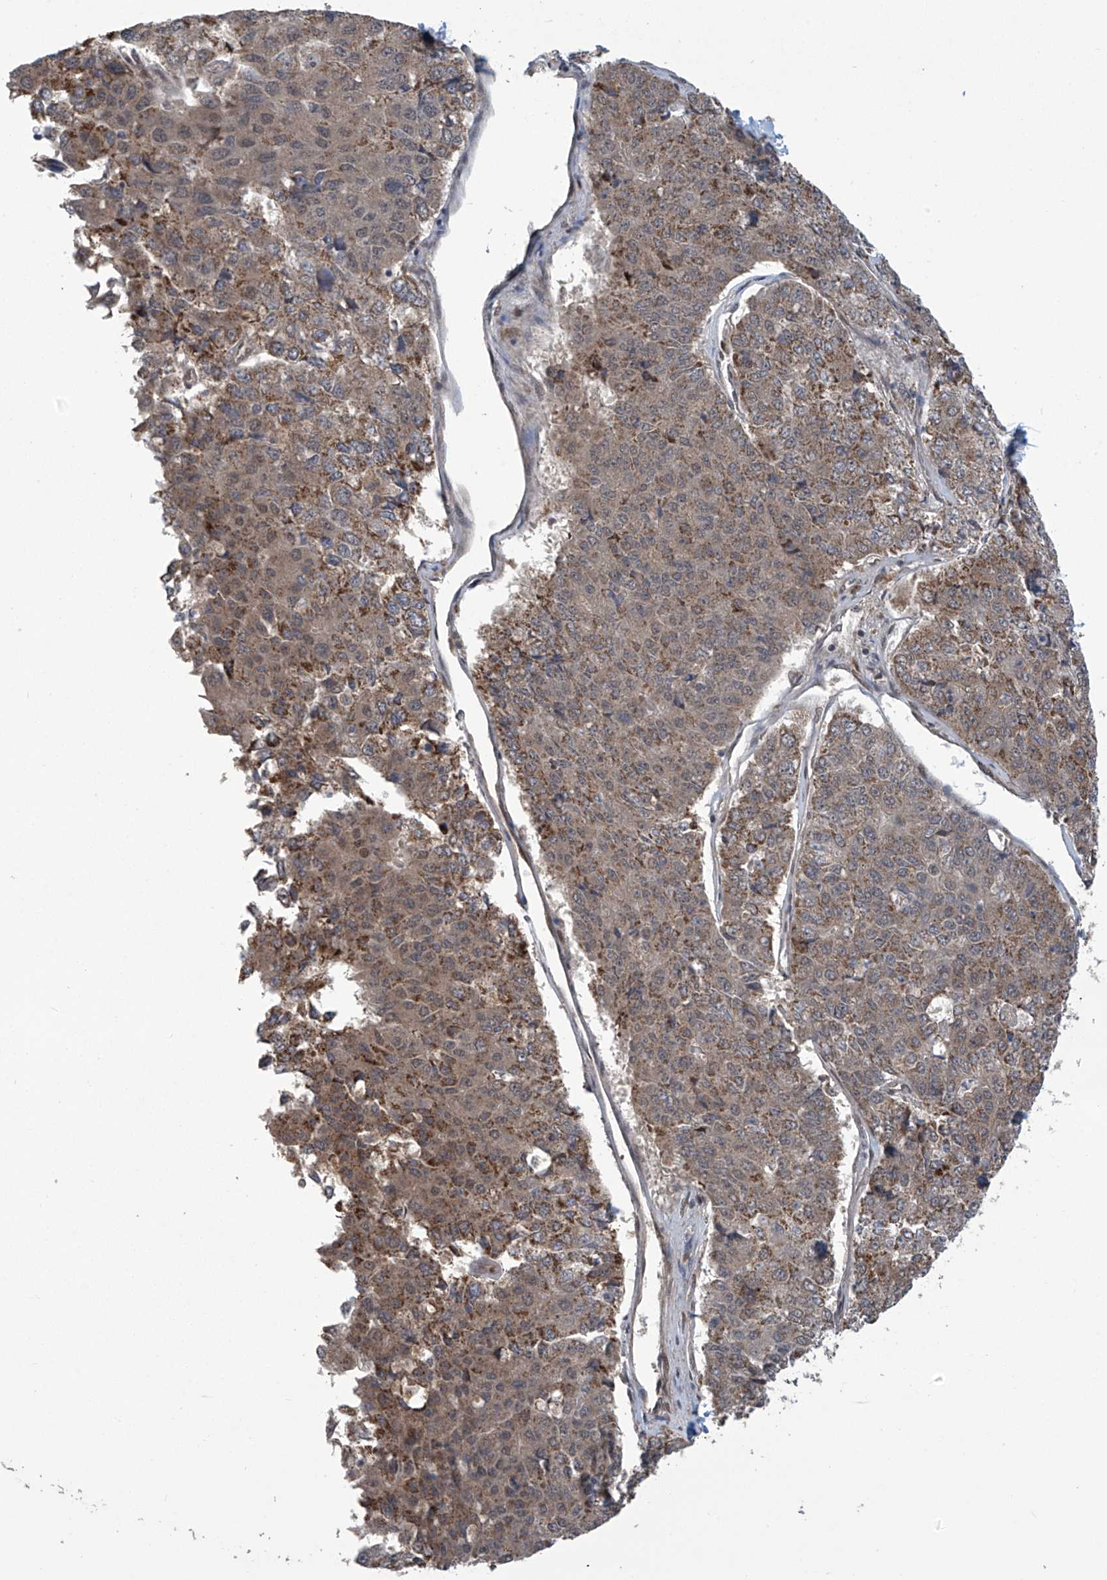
{"staining": {"intensity": "moderate", "quantity": "25%-75%", "location": "cytoplasmic/membranous"}, "tissue": "pancreatic cancer", "cell_type": "Tumor cells", "image_type": "cancer", "snomed": [{"axis": "morphology", "description": "Adenocarcinoma, NOS"}, {"axis": "topography", "description": "Pancreas"}], "caption": "The immunohistochemical stain shows moderate cytoplasmic/membranous staining in tumor cells of pancreatic cancer (adenocarcinoma) tissue. The staining is performed using DAB brown chromogen to label protein expression. The nuclei are counter-stained blue using hematoxylin.", "gene": "ABHD13", "patient": {"sex": "male", "age": 50}}